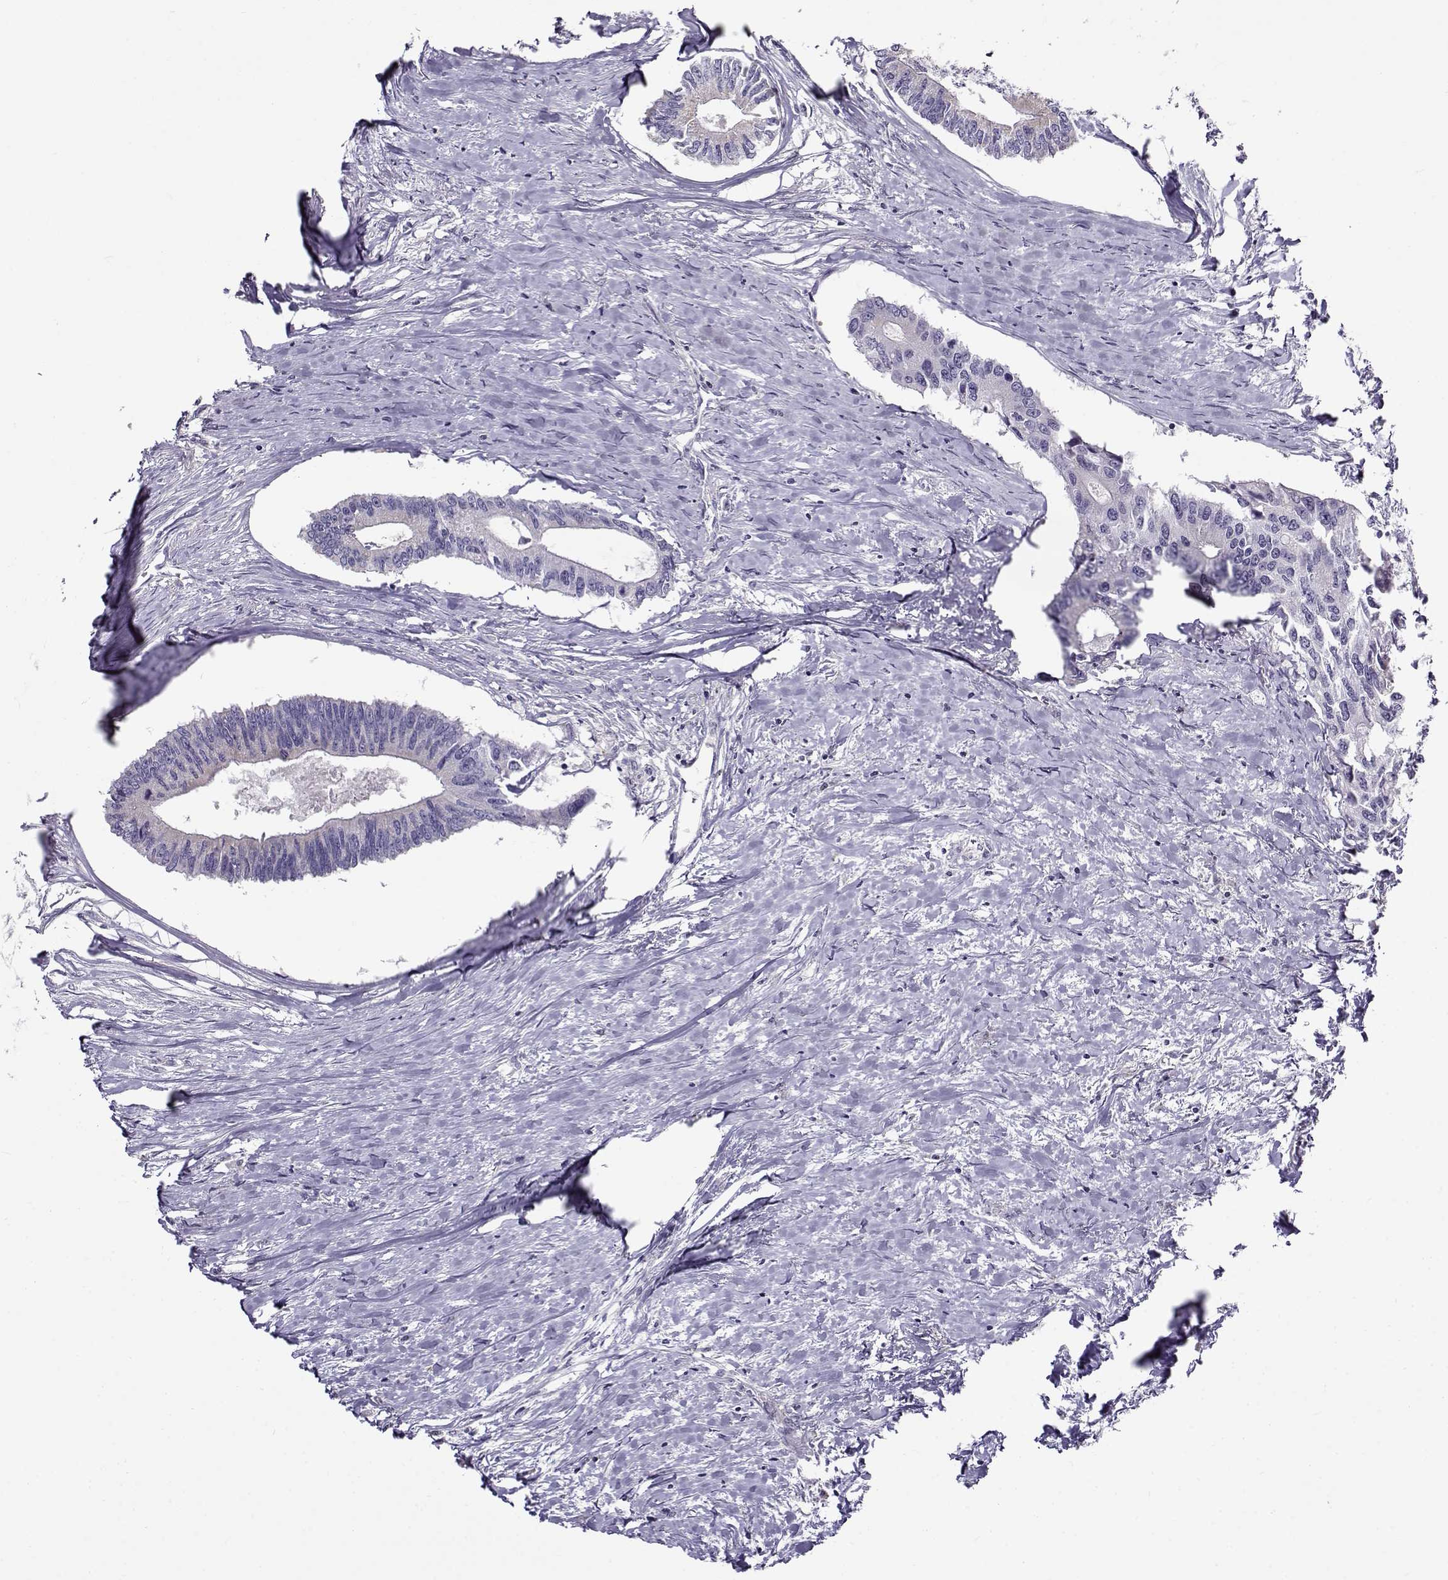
{"staining": {"intensity": "negative", "quantity": "none", "location": "none"}, "tissue": "colorectal cancer", "cell_type": "Tumor cells", "image_type": "cancer", "snomed": [{"axis": "morphology", "description": "Adenocarcinoma, NOS"}, {"axis": "topography", "description": "Colon"}], "caption": "A high-resolution micrograph shows IHC staining of adenocarcinoma (colorectal), which shows no significant staining in tumor cells. (DAB immunohistochemistry visualized using brightfield microscopy, high magnification).", "gene": "FEZF1", "patient": {"sex": "male", "age": 53}}